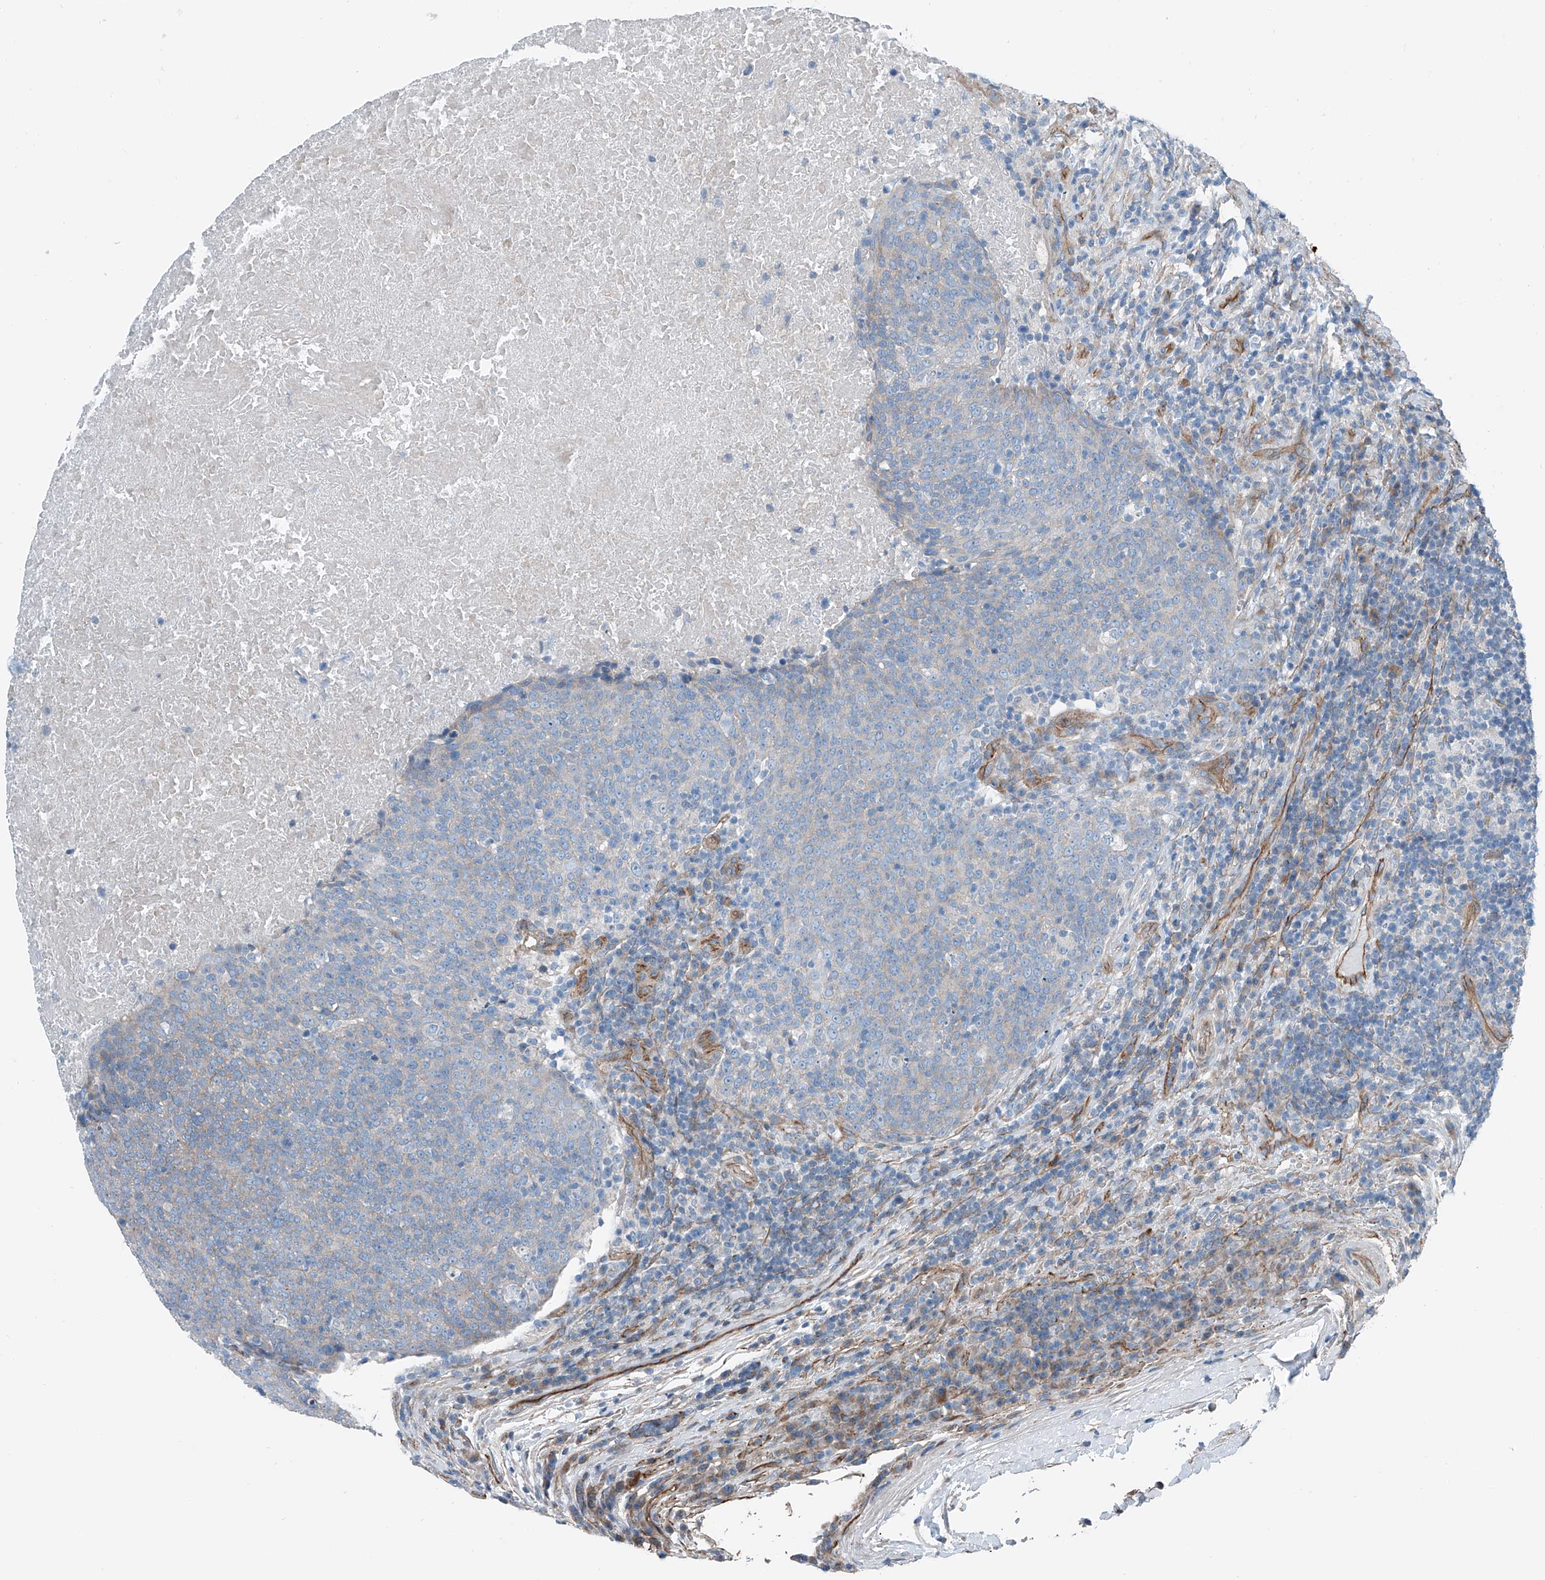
{"staining": {"intensity": "negative", "quantity": "none", "location": "none"}, "tissue": "head and neck cancer", "cell_type": "Tumor cells", "image_type": "cancer", "snomed": [{"axis": "morphology", "description": "Squamous cell carcinoma, NOS"}, {"axis": "morphology", "description": "Squamous cell carcinoma, metastatic, NOS"}, {"axis": "topography", "description": "Lymph node"}, {"axis": "topography", "description": "Head-Neck"}], "caption": "Immunohistochemistry (IHC) micrograph of neoplastic tissue: human metastatic squamous cell carcinoma (head and neck) stained with DAB exhibits no significant protein positivity in tumor cells. (Immunohistochemistry (IHC), brightfield microscopy, high magnification).", "gene": "THEMIS2", "patient": {"sex": "male", "age": 62}}